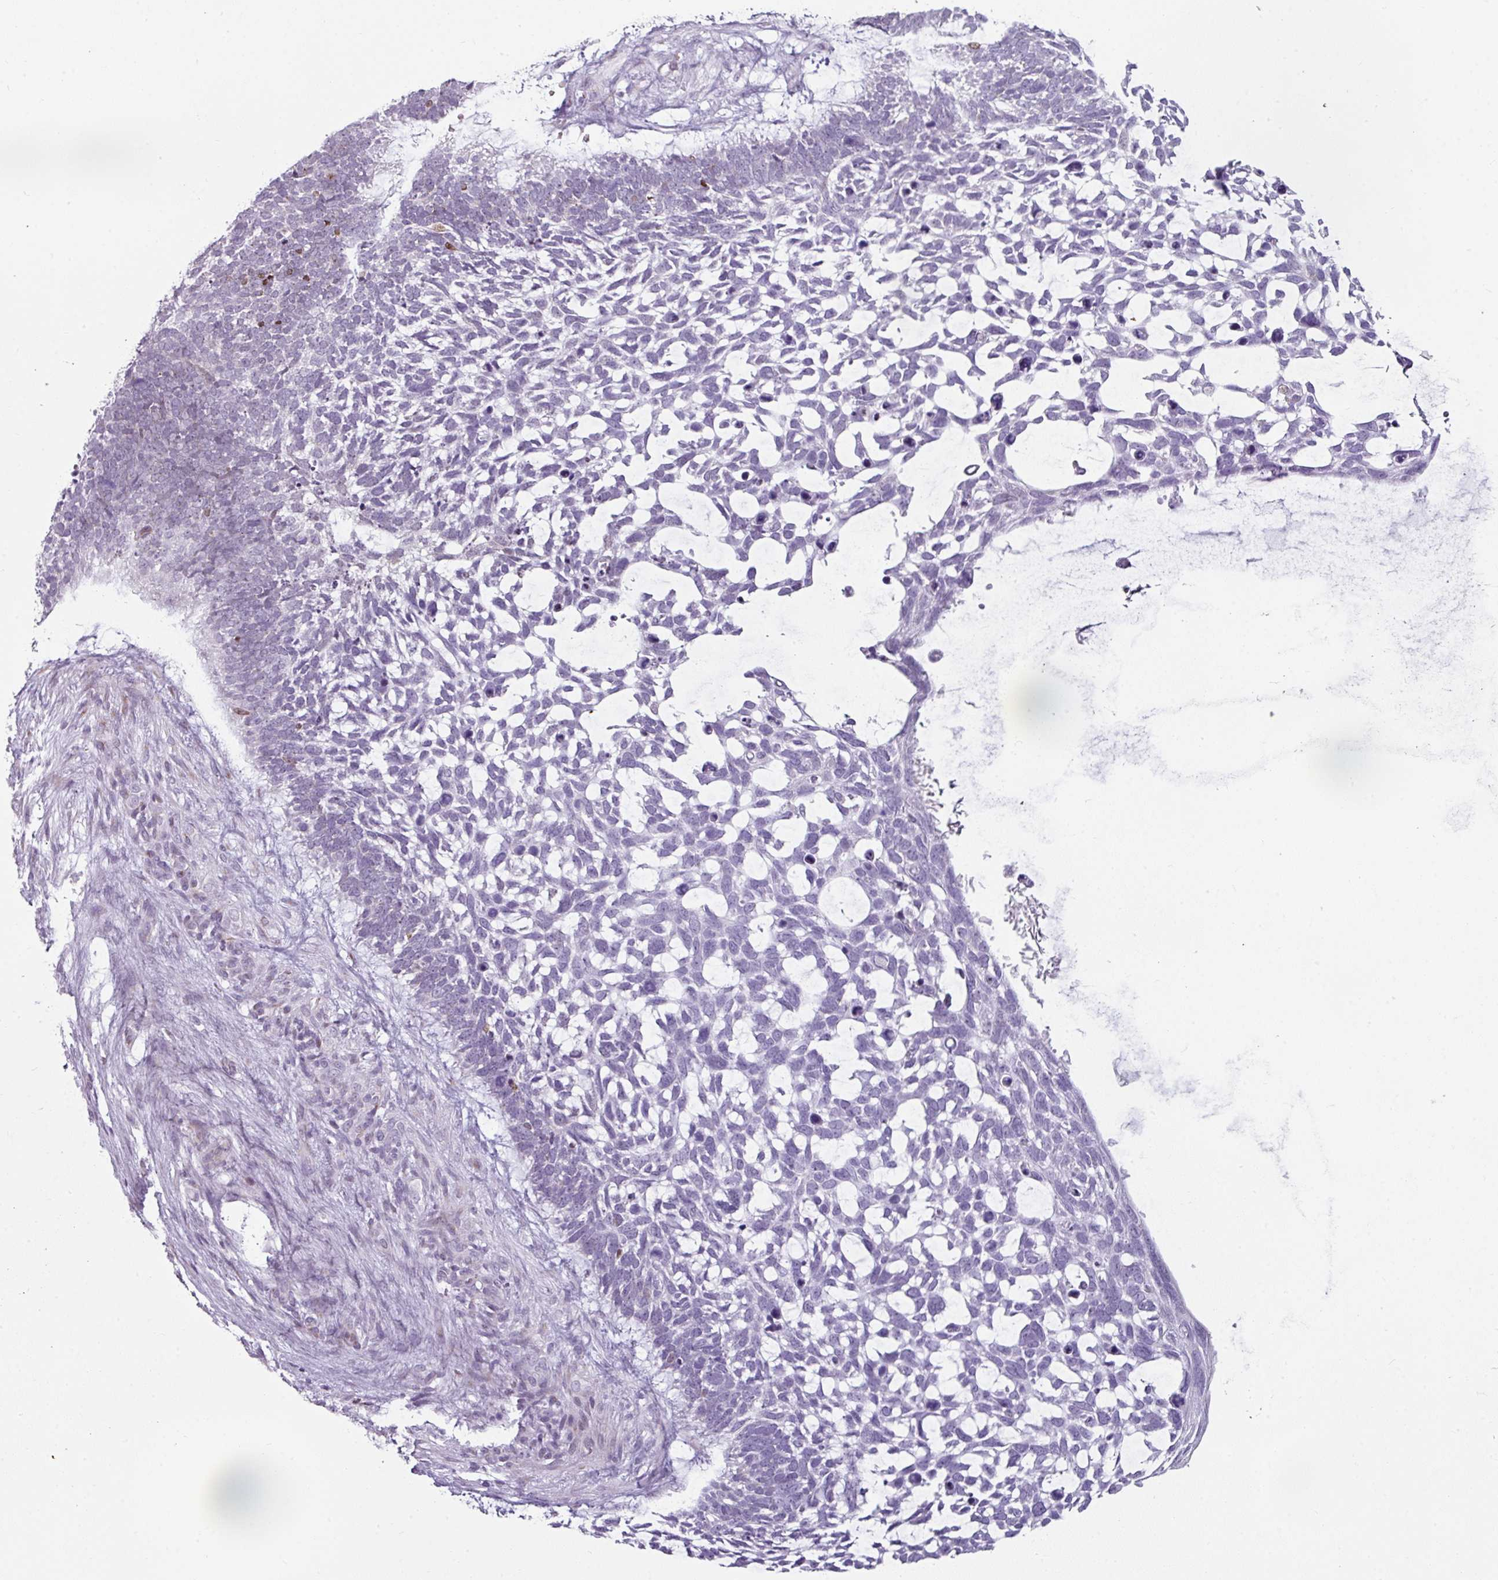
{"staining": {"intensity": "negative", "quantity": "none", "location": "none"}, "tissue": "skin cancer", "cell_type": "Tumor cells", "image_type": "cancer", "snomed": [{"axis": "morphology", "description": "Basal cell carcinoma"}, {"axis": "topography", "description": "Skin"}], "caption": "Immunohistochemistry of human skin basal cell carcinoma displays no expression in tumor cells.", "gene": "SYT8", "patient": {"sex": "male", "age": 88}}